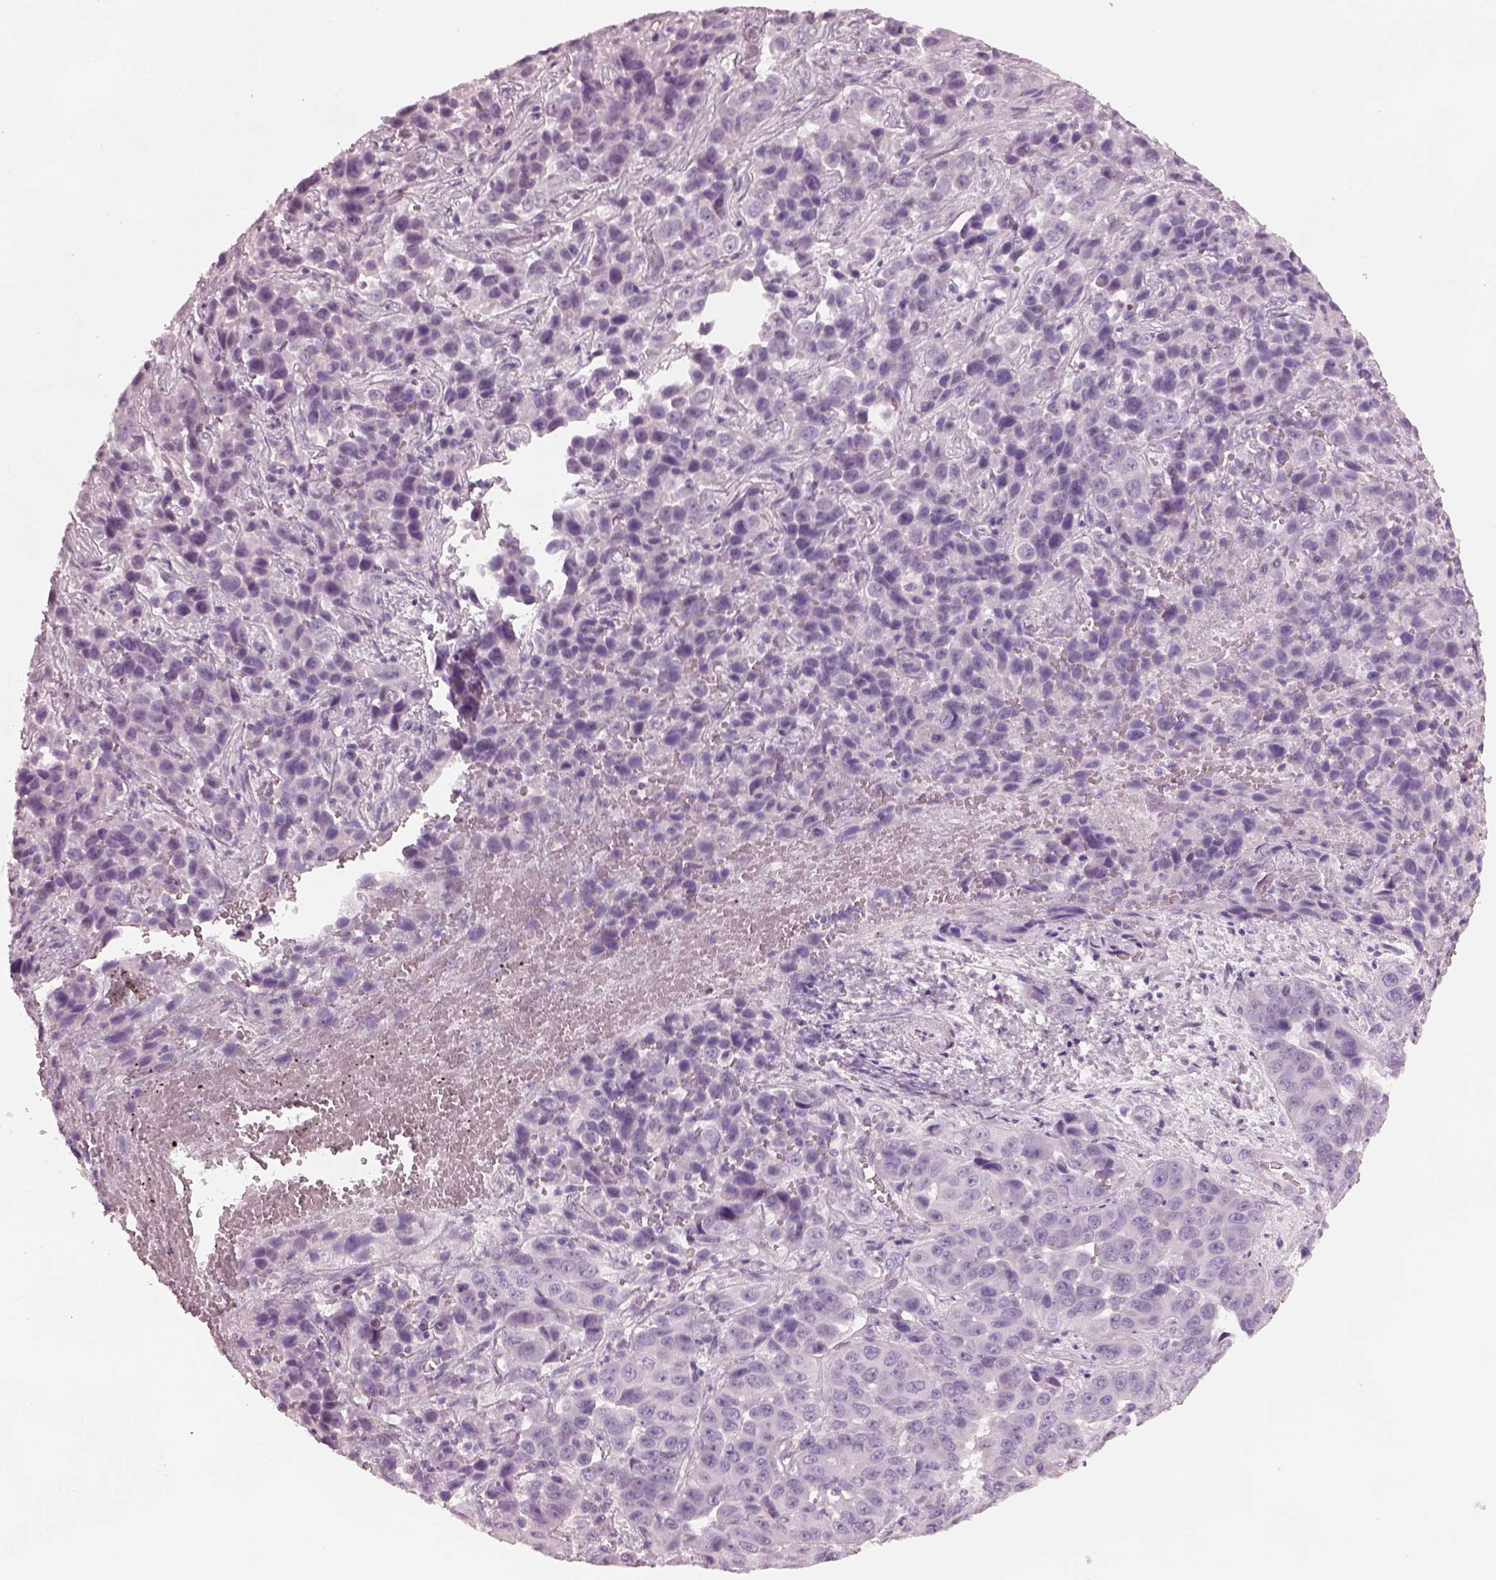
{"staining": {"intensity": "negative", "quantity": "none", "location": "none"}, "tissue": "liver cancer", "cell_type": "Tumor cells", "image_type": "cancer", "snomed": [{"axis": "morphology", "description": "Cholangiocarcinoma"}, {"axis": "topography", "description": "Liver"}], "caption": "A photomicrograph of human liver cholangiocarcinoma is negative for staining in tumor cells.", "gene": "PDC", "patient": {"sex": "female", "age": 52}}